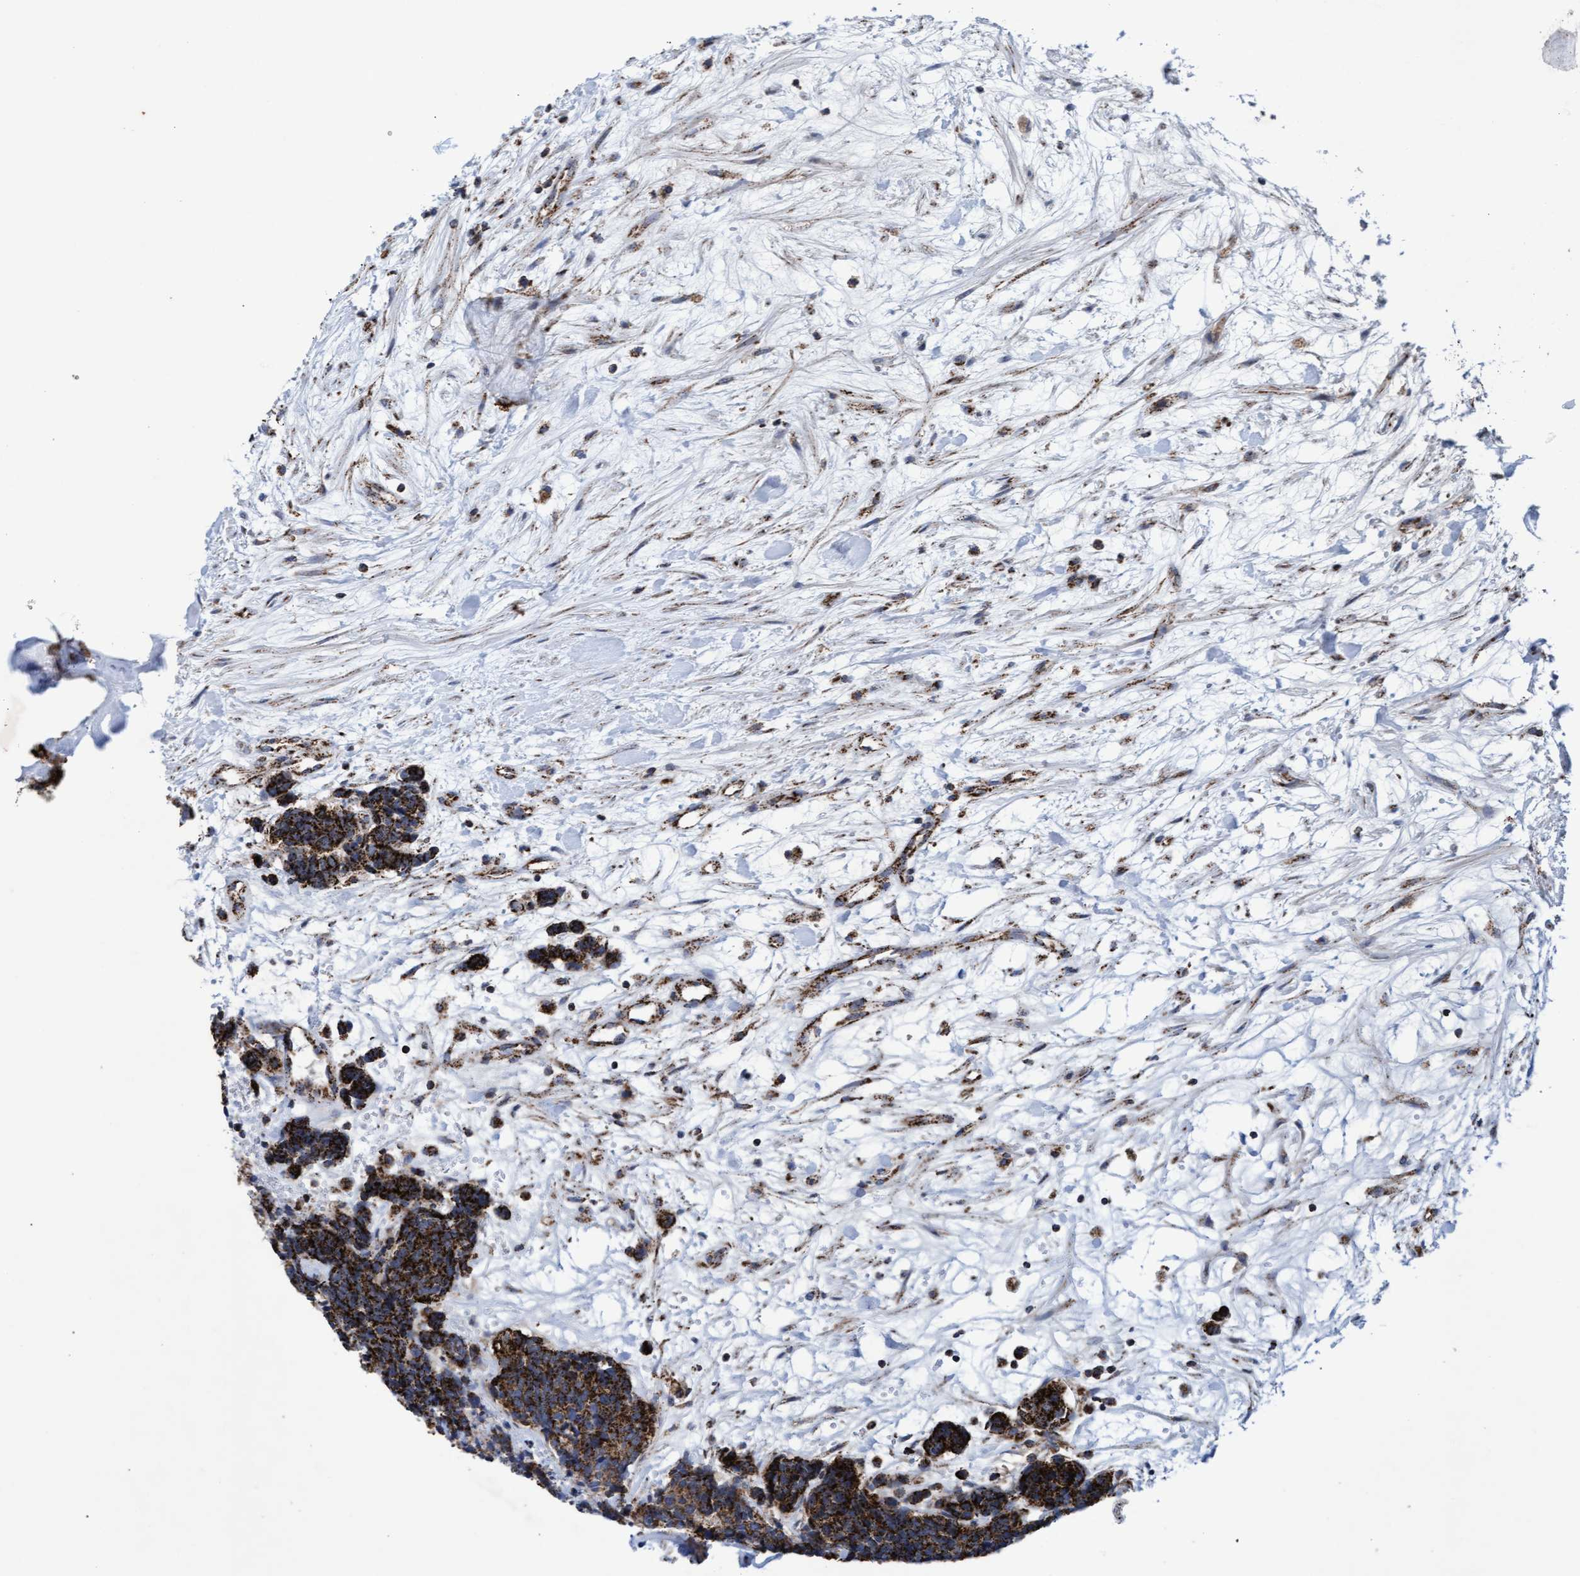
{"staining": {"intensity": "strong", "quantity": ">75%", "location": "cytoplasmic/membranous"}, "tissue": "carcinoid", "cell_type": "Tumor cells", "image_type": "cancer", "snomed": [{"axis": "morphology", "description": "Carcinoma, NOS"}, {"axis": "morphology", "description": "Carcinoid, malignant, NOS"}, {"axis": "topography", "description": "Urinary bladder"}], "caption": "An IHC micrograph of tumor tissue is shown. Protein staining in brown labels strong cytoplasmic/membranous positivity in carcinoid within tumor cells. (DAB (3,3'-diaminobenzidine) IHC, brown staining for protein, blue staining for nuclei).", "gene": "MRPL38", "patient": {"sex": "male", "age": 57}}